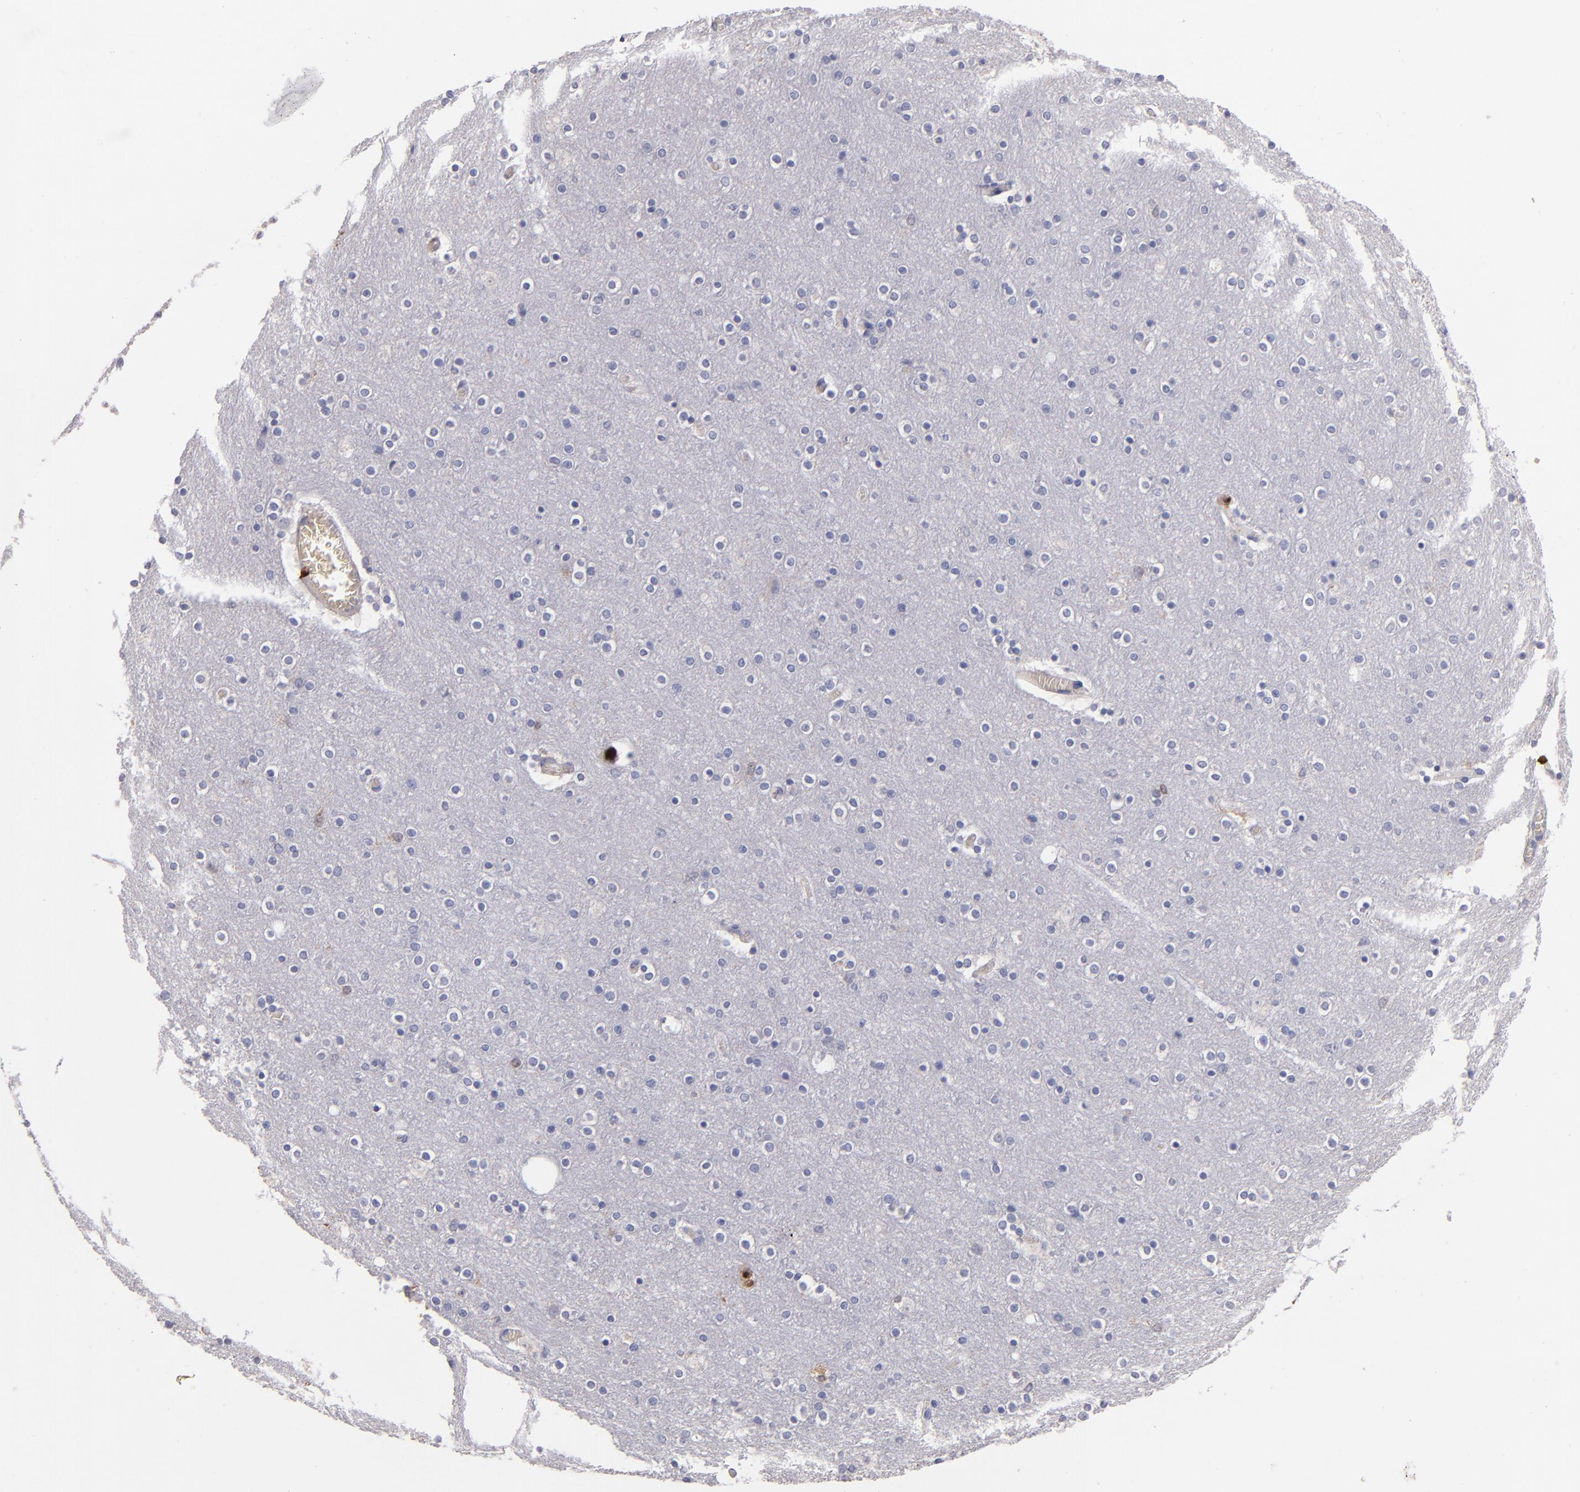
{"staining": {"intensity": "moderate", "quantity": "<25%", "location": "nuclear"}, "tissue": "cerebral cortex", "cell_type": "Endothelial cells", "image_type": "normal", "snomed": [{"axis": "morphology", "description": "Normal tissue, NOS"}, {"axis": "topography", "description": "Cerebral cortex"}], "caption": "Endothelial cells demonstrate low levels of moderate nuclear positivity in about <25% of cells in benign human cerebral cortex.", "gene": "S100A4", "patient": {"sex": "female", "age": 54}}